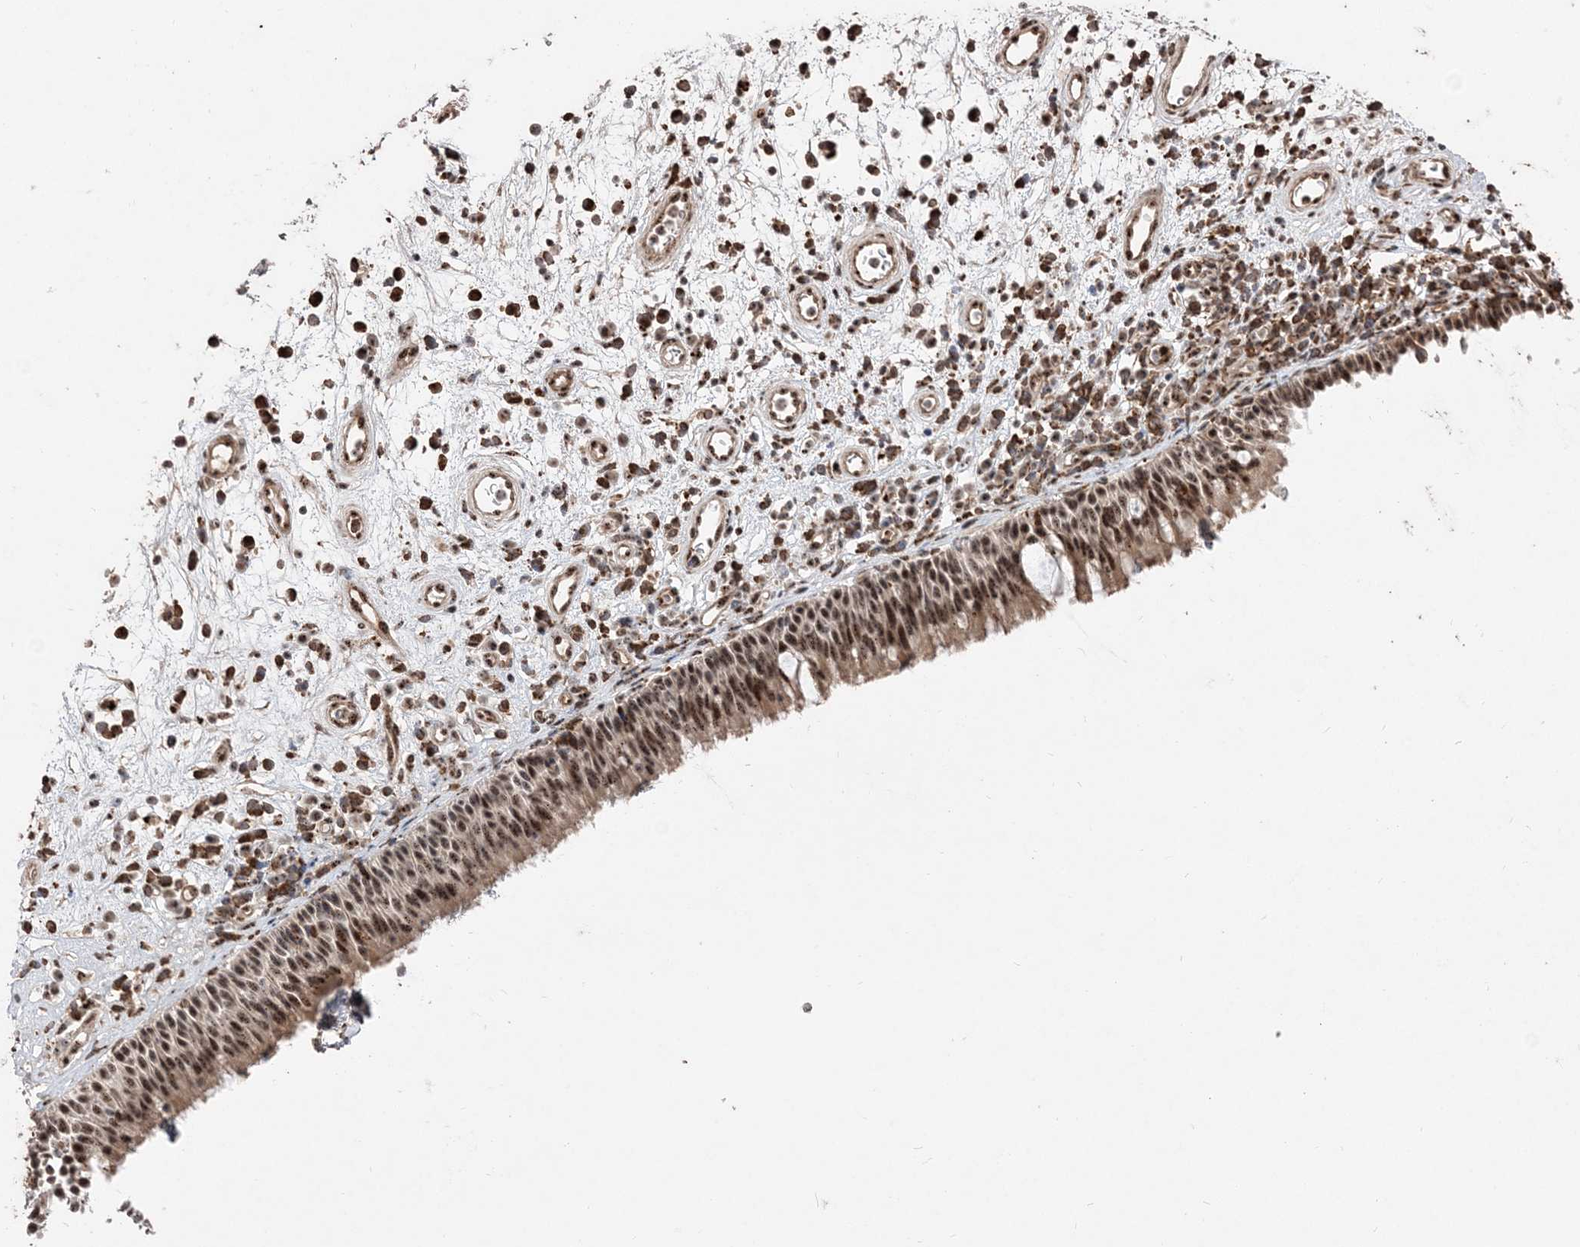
{"staining": {"intensity": "strong", "quantity": ">75%", "location": "cytoplasmic/membranous,nuclear"}, "tissue": "nasopharynx", "cell_type": "Respiratory epithelial cells", "image_type": "normal", "snomed": [{"axis": "morphology", "description": "Normal tissue, NOS"}, {"axis": "morphology", "description": "Inflammation, NOS"}, {"axis": "morphology", "description": "Malignant melanoma, Metastatic site"}, {"axis": "topography", "description": "Nasopharynx"}], "caption": "Unremarkable nasopharynx displays strong cytoplasmic/membranous,nuclear positivity in approximately >75% of respiratory epithelial cells, visualized by immunohistochemistry.", "gene": "RBM17", "patient": {"sex": "male", "age": 70}}